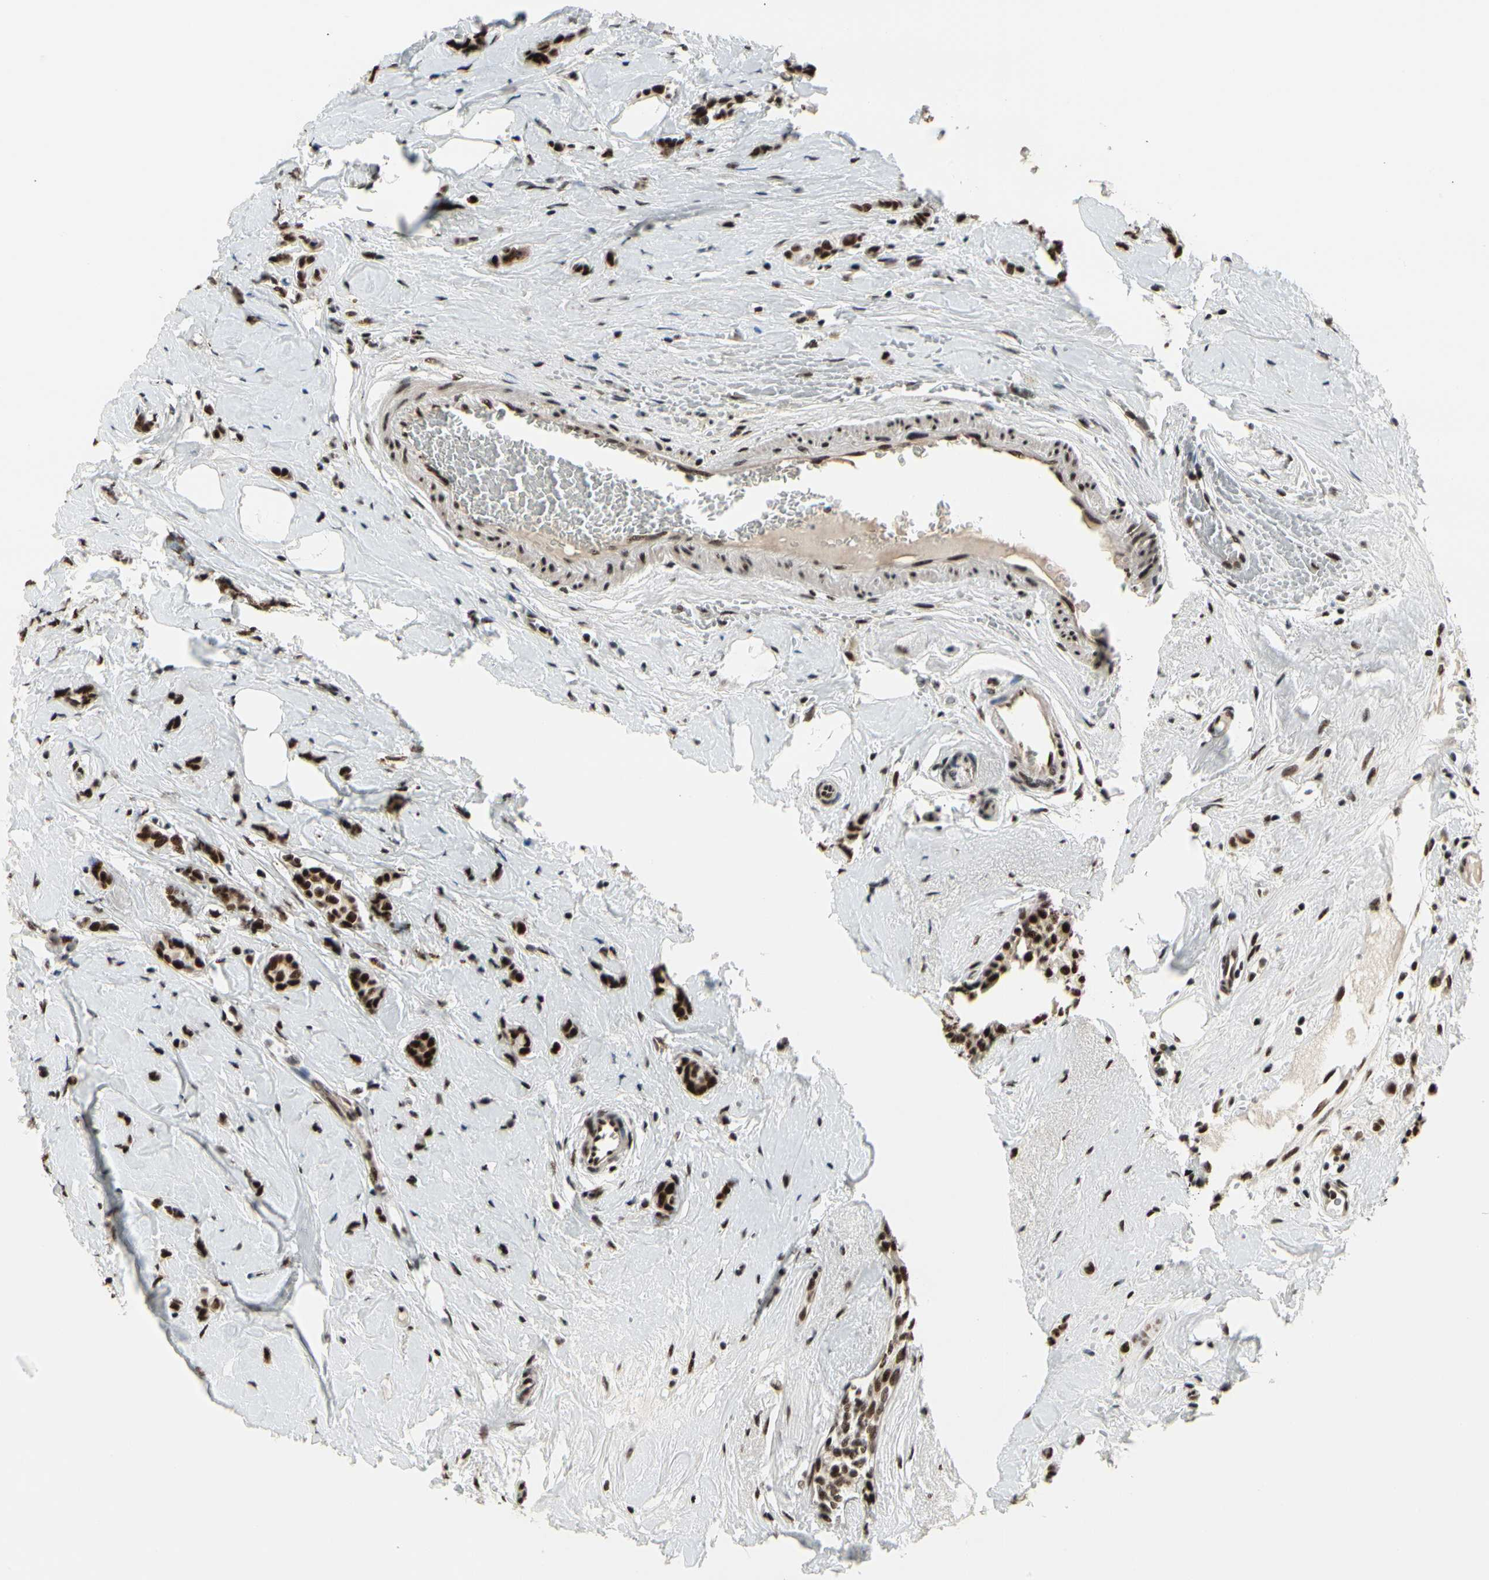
{"staining": {"intensity": "strong", "quantity": ">75%", "location": "nuclear"}, "tissue": "breast cancer", "cell_type": "Tumor cells", "image_type": "cancer", "snomed": [{"axis": "morphology", "description": "Lobular carcinoma"}, {"axis": "topography", "description": "Breast"}], "caption": "A histopathology image of breast cancer stained for a protein demonstrates strong nuclear brown staining in tumor cells. (Brightfield microscopy of DAB IHC at high magnification).", "gene": "SRSF11", "patient": {"sex": "female", "age": 60}}